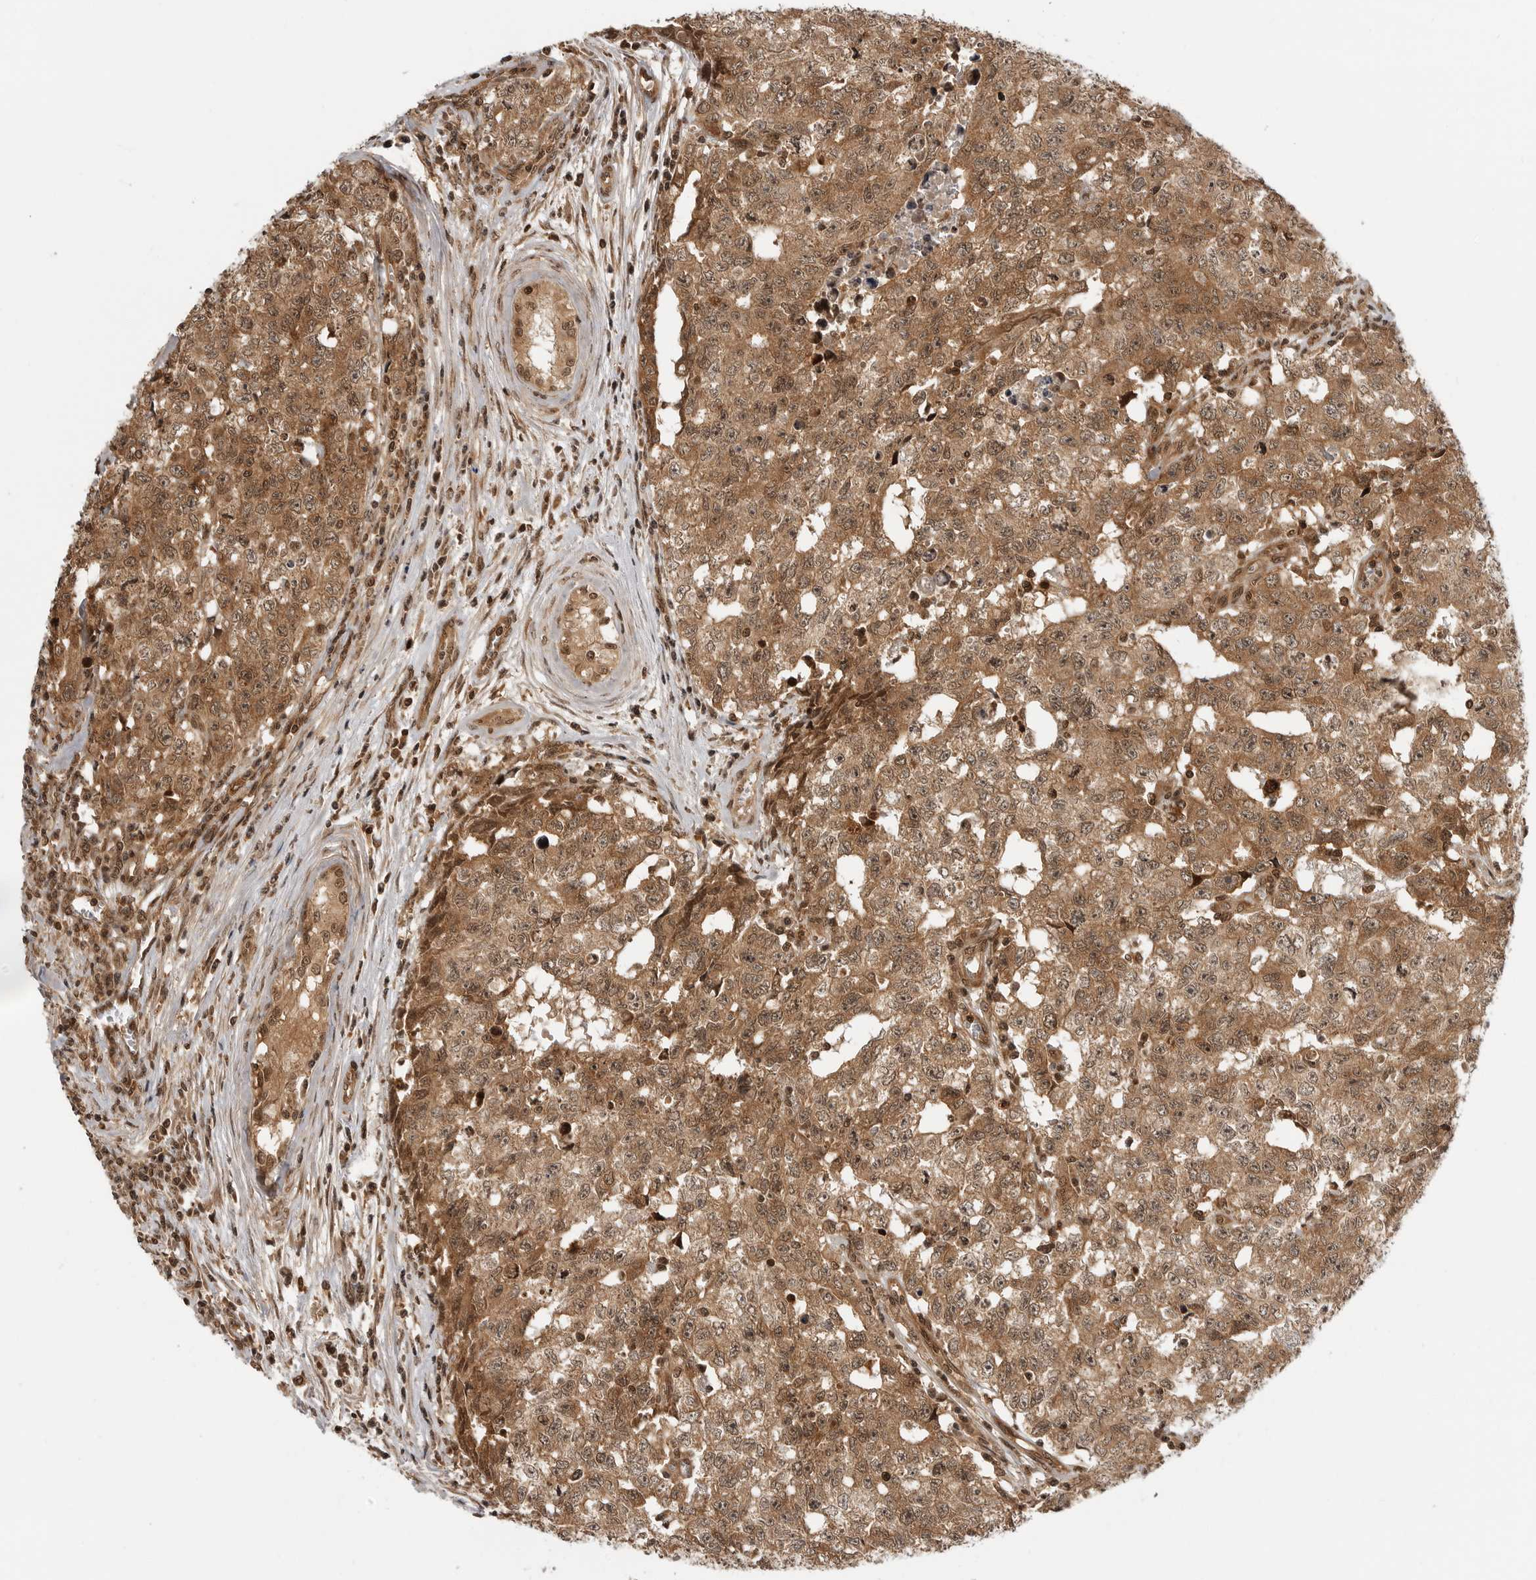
{"staining": {"intensity": "moderate", "quantity": ">75%", "location": "cytoplasmic/membranous,nuclear"}, "tissue": "testis cancer", "cell_type": "Tumor cells", "image_type": "cancer", "snomed": [{"axis": "morphology", "description": "Carcinoma, Embryonal, NOS"}, {"axis": "topography", "description": "Testis"}], "caption": "Protein staining of testis embryonal carcinoma tissue exhibits moderate cytoplasmic/membranous and nuclear expression in approximately >75% of tumor cells.", "gene": "SZRD1", "patient": {"sex": "male", "age": 28}}